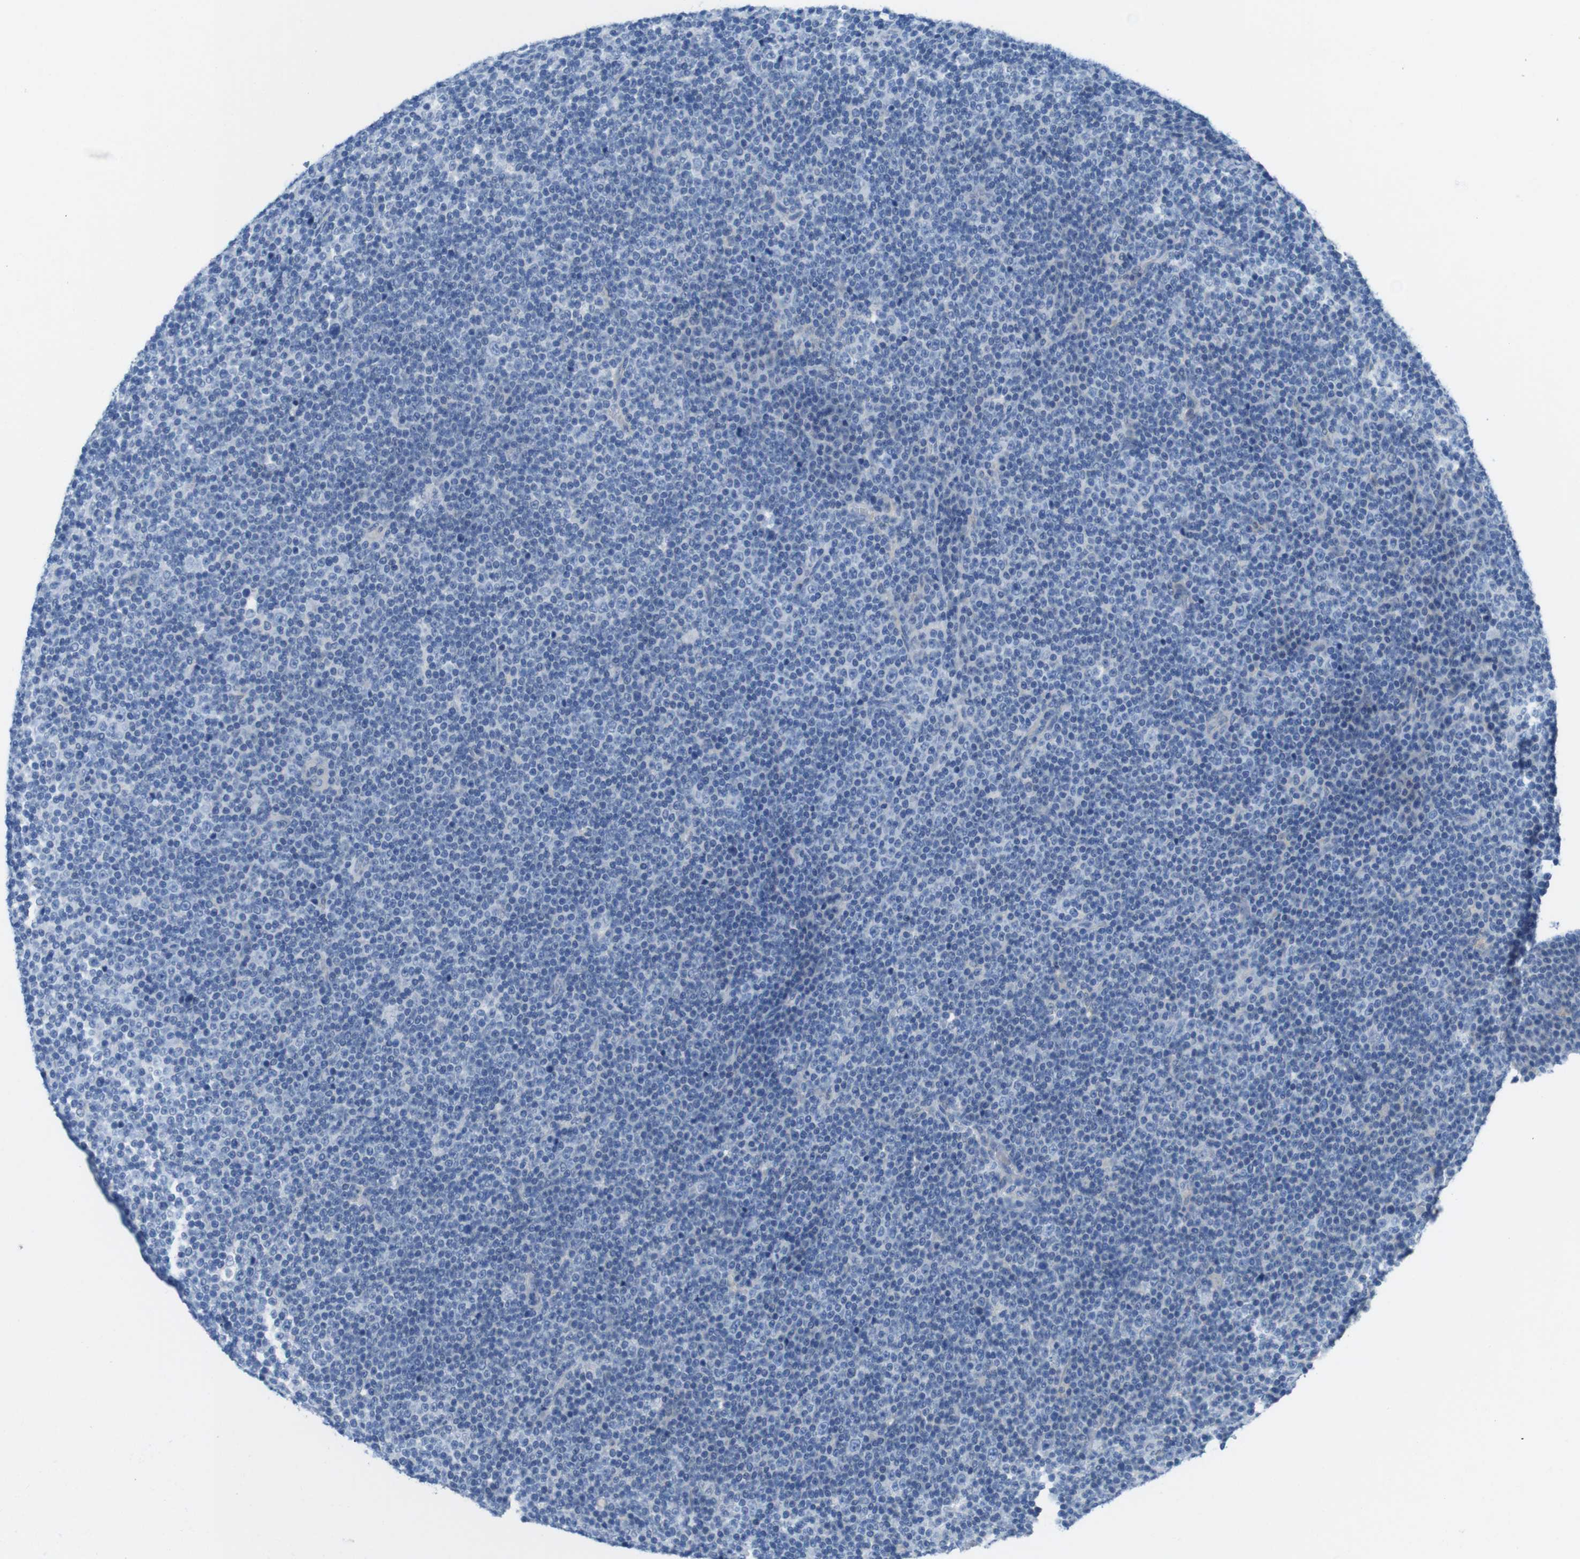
{"staining": {"intensity": "negative", "quantity": "none", "location": "none"}, "tissue": "lymphoma", "cell_type": "Tumor cells", "image_type": "cancer", "snomed": [{"axis": "morphology", "description": "Malignant lymphoma, non-Hodgkin's type, Low grade"}, {"axis": "topography", "description": "Lymph node"}], "caption": "The immunohistochemistry image has no significant expression in tumor cells of low-grade malignant lymphoma, non-Hodgkin's type tissue. (DAB immunohistochemistry (IHC) with hematoxylin counter stain).", "gene": "CLMN", "patient": {"sex": "female", "age": 67}}